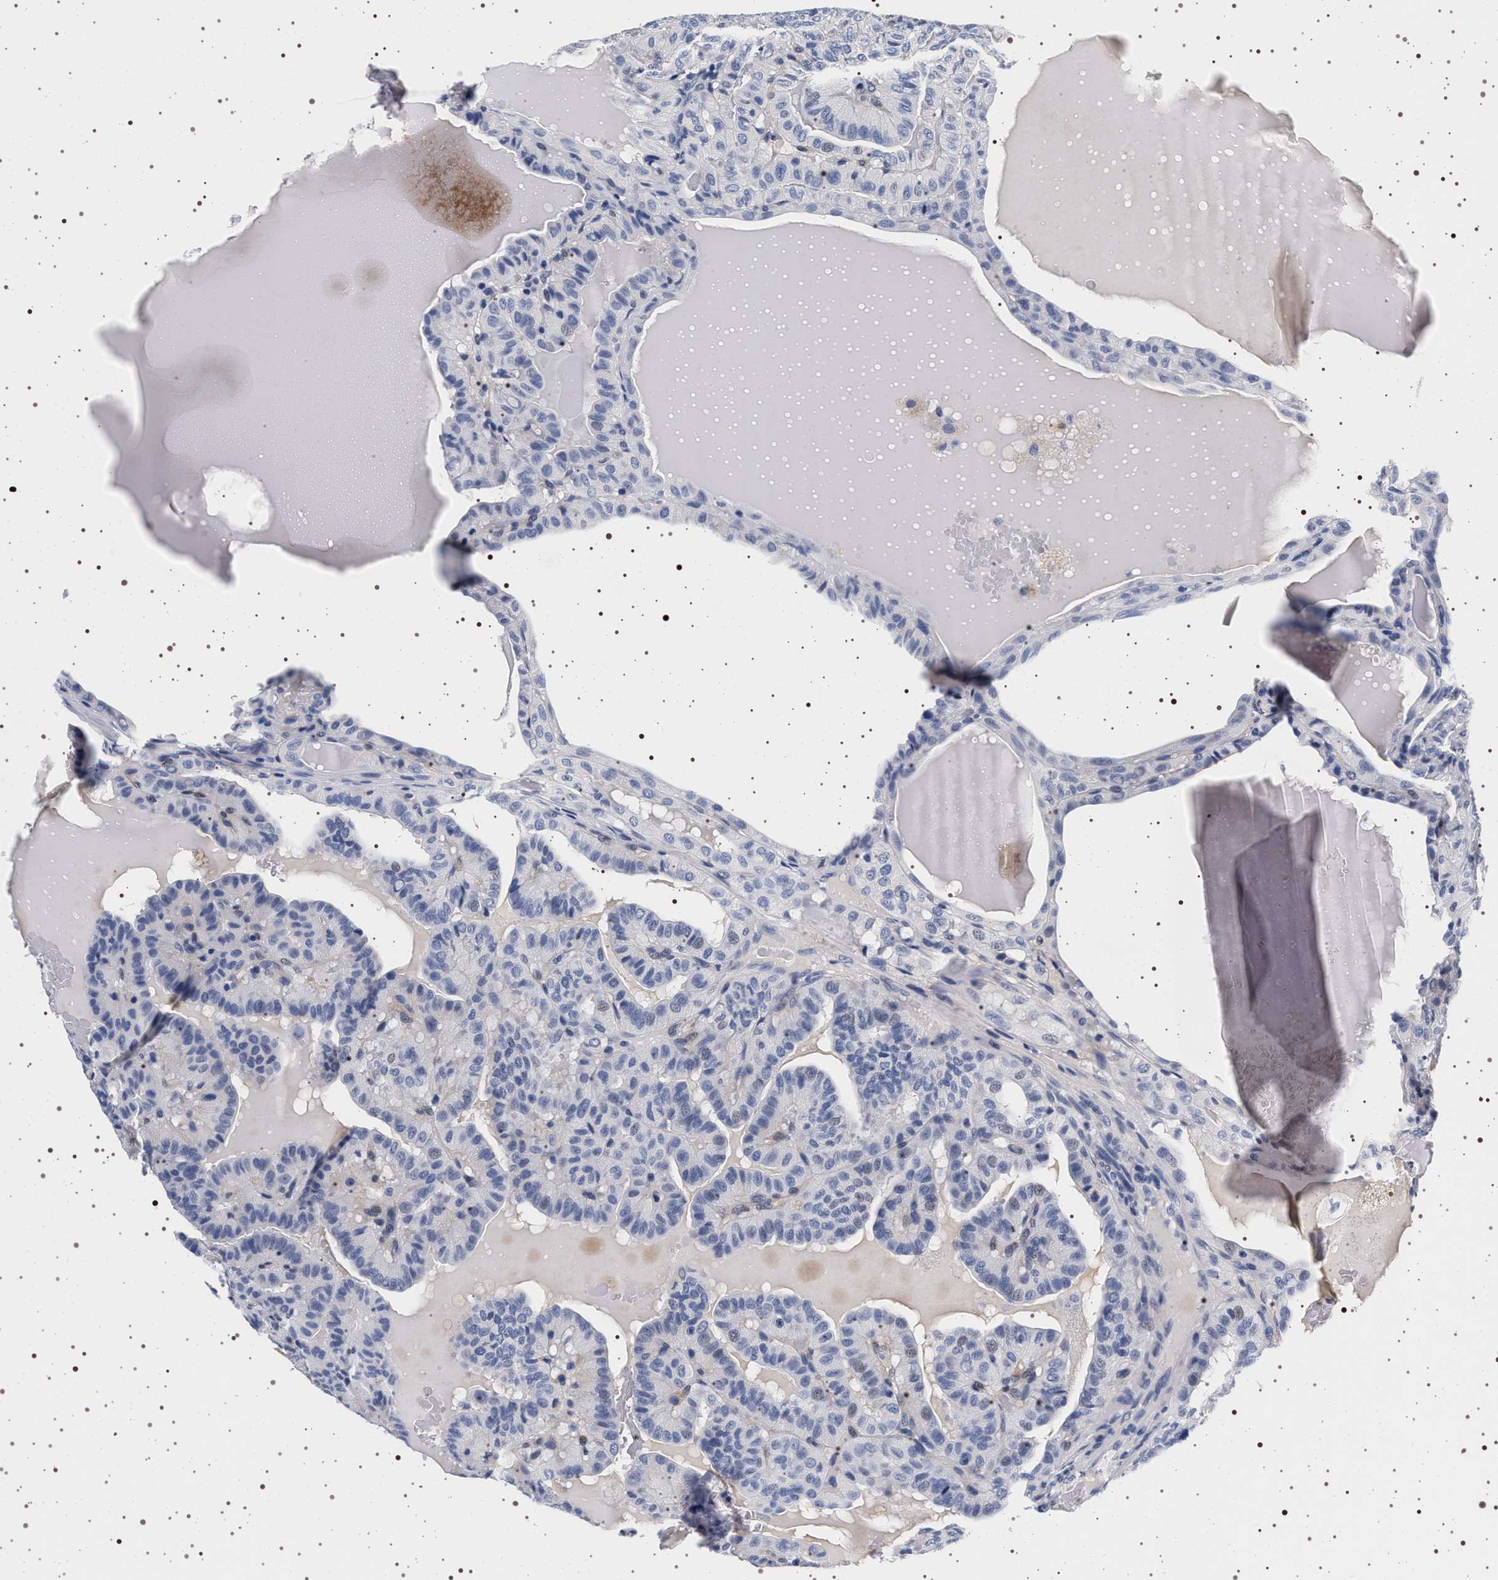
{"staining": {"intensity": "negative", "quantity": "none", "location": "none"}, "tissue": "thyroid cancer", "cell_type": "Tumor cells", "image_type": "cancer", "snomed": [{"axis": "morphology", "description": "Papillary adenocarcinoma, NOS"}, {"axis": "topography", "description": "Thyroid gland"}], "caption": "Tumor cells are negative for protein expression in human papillary adenocarcinoma (thyroid). (DAB (3,3'-diaminobenzidine) immunohistochemistry (IHC), high magnification).", "gene": "MAPK10", "patient": {"sex": "male", "age": 77}}